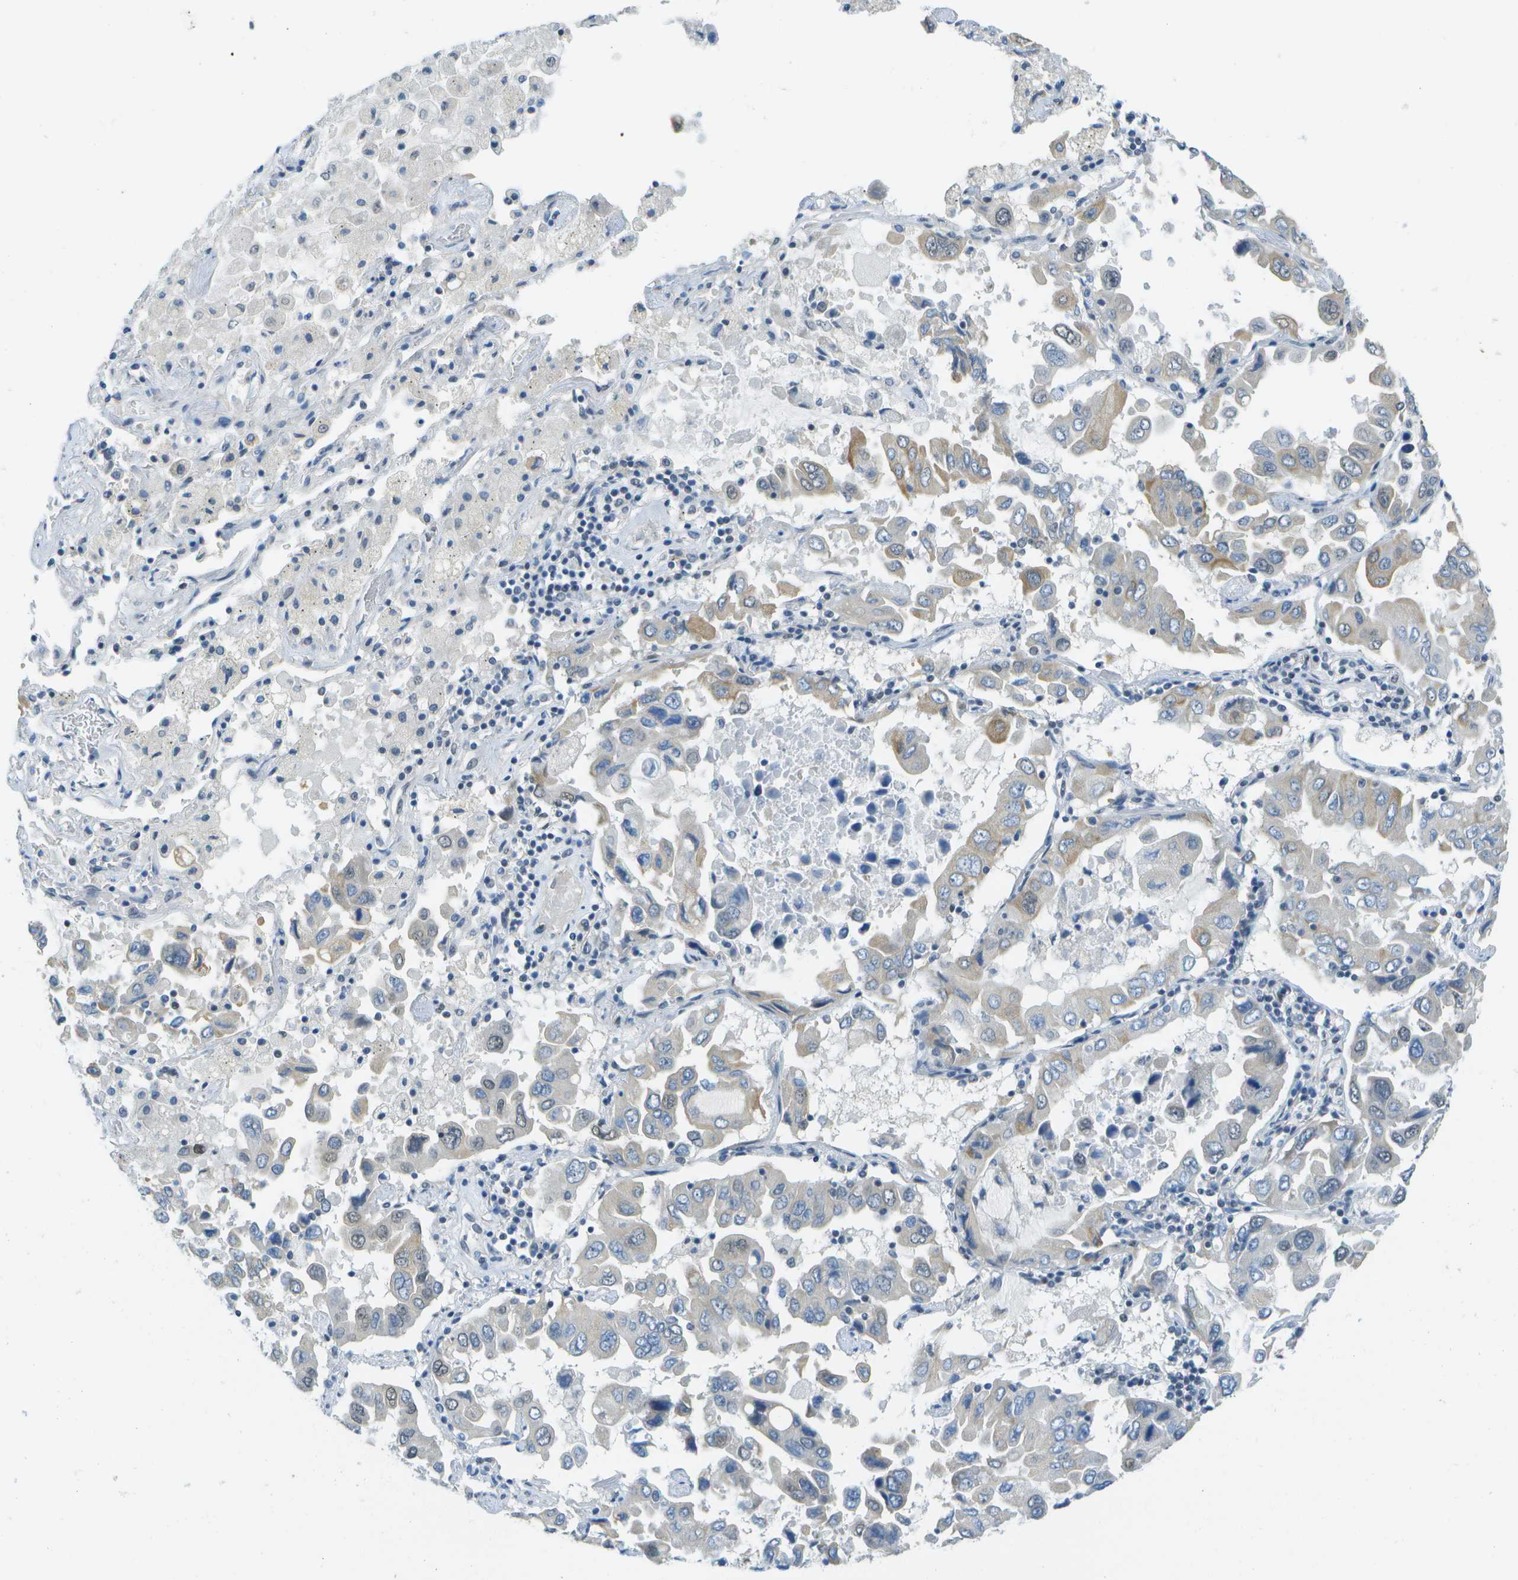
{"staining": {"intensity": "weak", "quantity": "<25%", "location": "cytoplasmic/membranous,nuclear"}, "tissue": "lung cancer", "cell_type": "Tumor cells", "image_type": "cancer", "snomed": [{"axis": "morphology", "description": "Adenocarcinoma, NOS"}, {"axis": "topography", "description": "Lung"}], "caption": "The immunohistochemistry histopathology image has no significant expression in tumor cells of lung cancer tissue.", "gene": "ARID1B", "patient": {"sex": "male", "age": 64}}